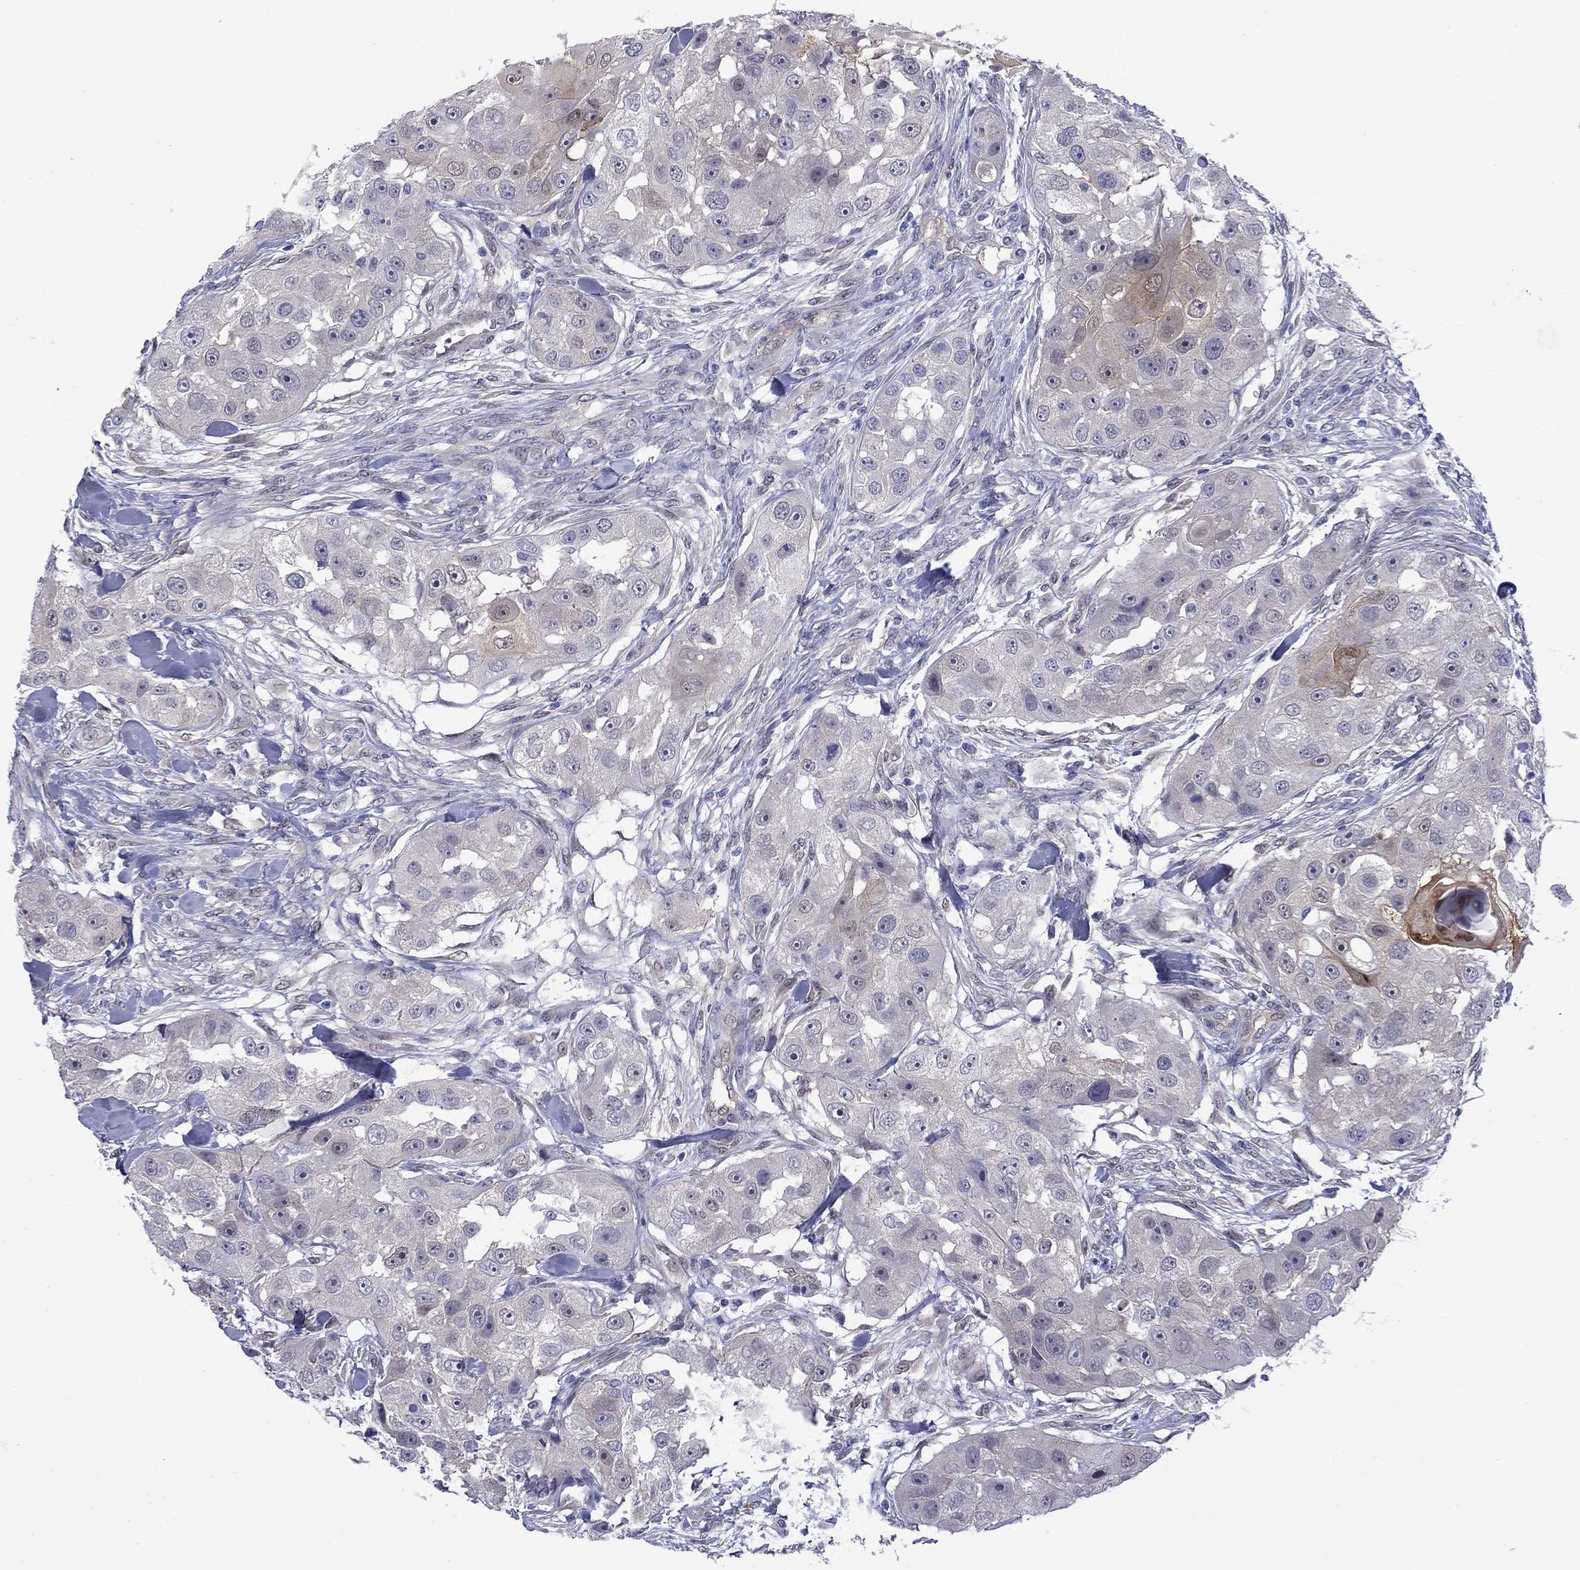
{"staining": {"intensity": "weak", "quantity": "<25%", "location": "cytoplasmic/membranous"}, "tissue": "head and neck cancer", "cell_type": "Tumor cells", "image_type": "cancer", "snomed": [{"axis": "morphology", "description": "Squamous cell carcinoma, NOS"}, {"axis": "topography", "description": "Head-Neck"}], "caption": "Tumor cells are negative for protein expression in human head and neck cancer.", "gene": "CTNNBIP1", "patient": {"sex": "male", "age": 51}}